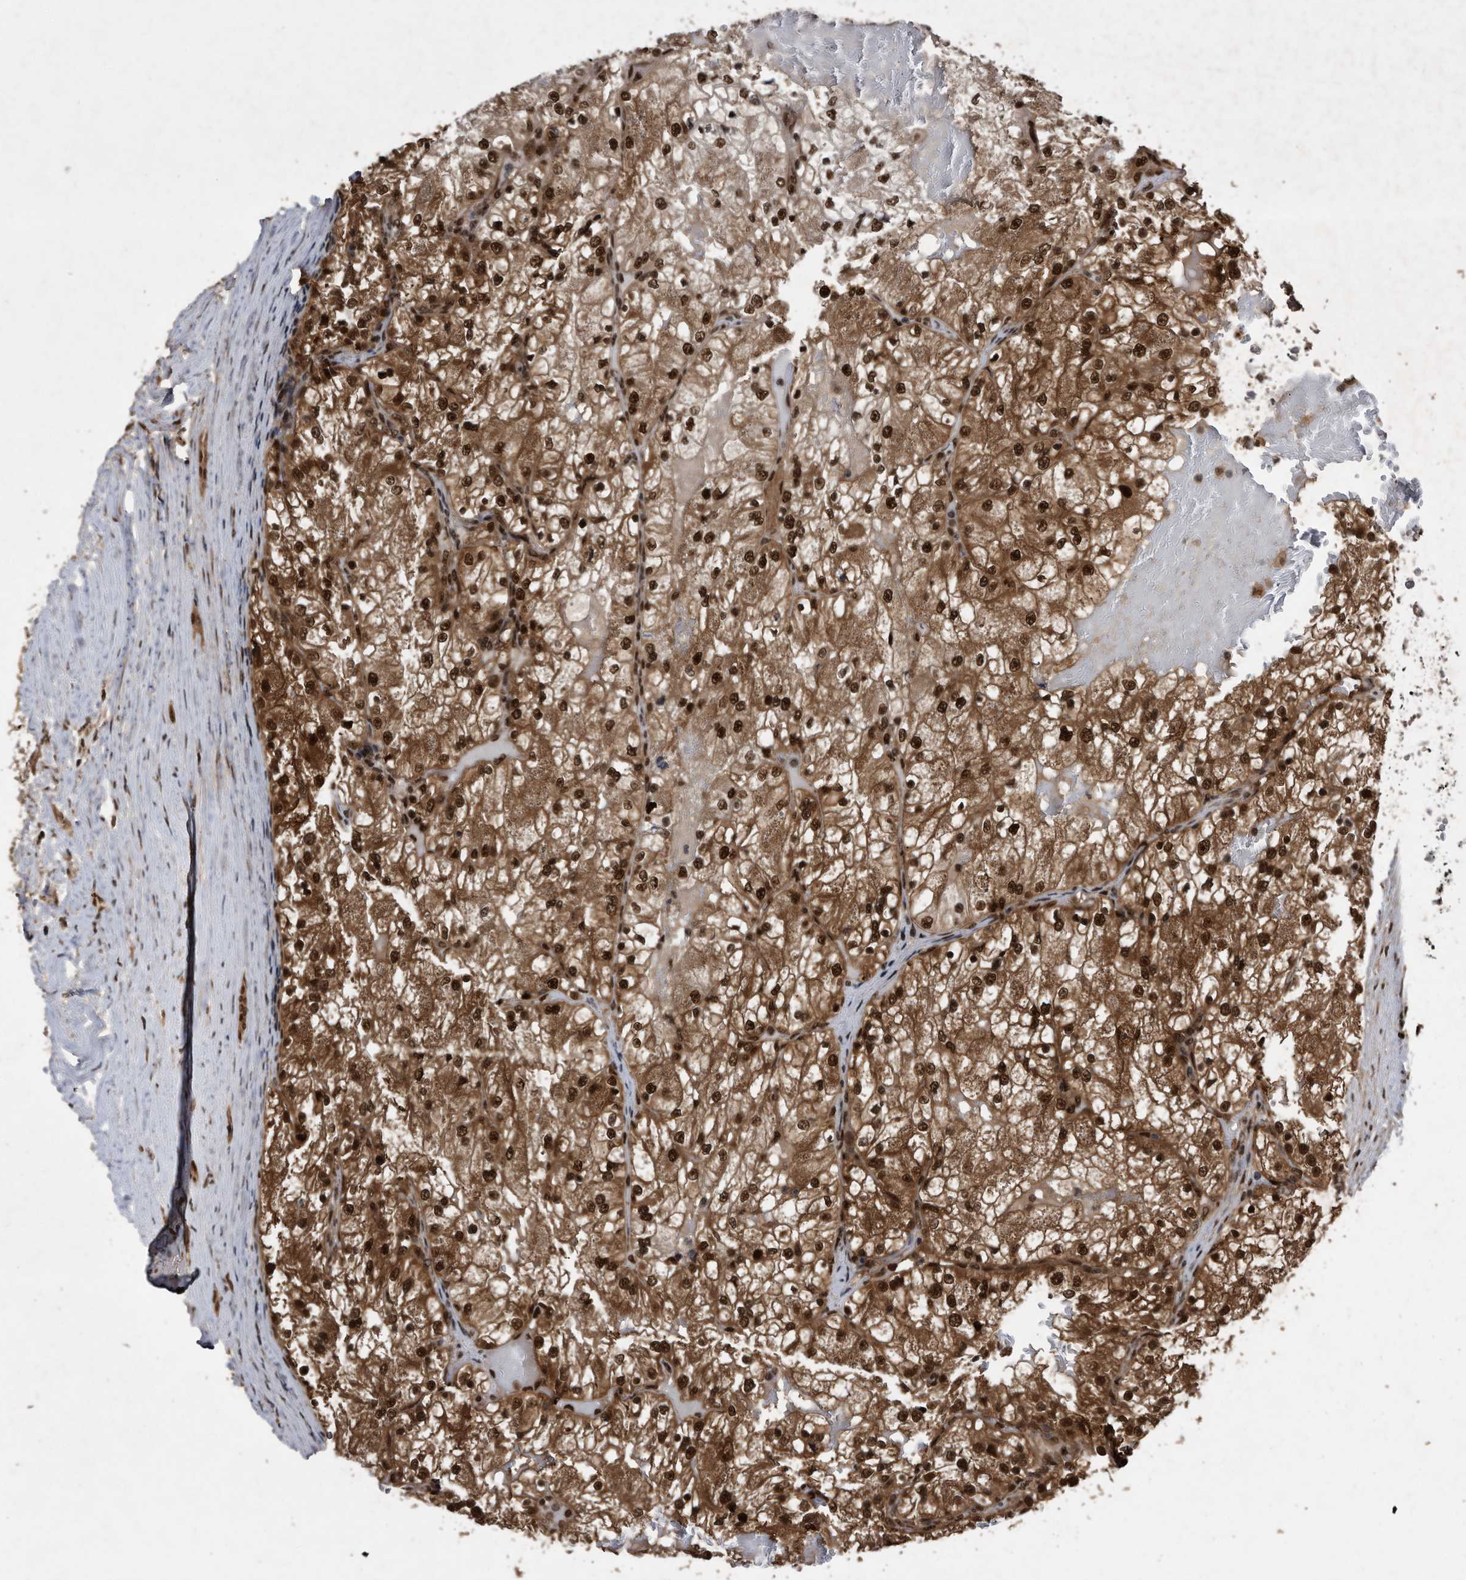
{"staining": {"intensity": "strong", "quantity": ">75%", "location": "cytoplasmic/membranous,nuclear"}, "tissue": "renal cancer", "cell_type": "Tumor cells", "image_type": "cancer", "snomed": [{"axis": "morphology", "description": "Normal tissue, NOS"}, {"axis": "morphology", "description": "Adenocarcinoma, NOS"}, {"axis": "topography", "description": "Kidney"}], "caption": "Immunohistochemical staining of renal adenocarcinoma demonstrates high levels of strong cytoplasmic/membranous and nuclear staining in about >75% of tumor cells.", "gene": "RAD23B", "patient": {"sex": "male", "age": 68}}